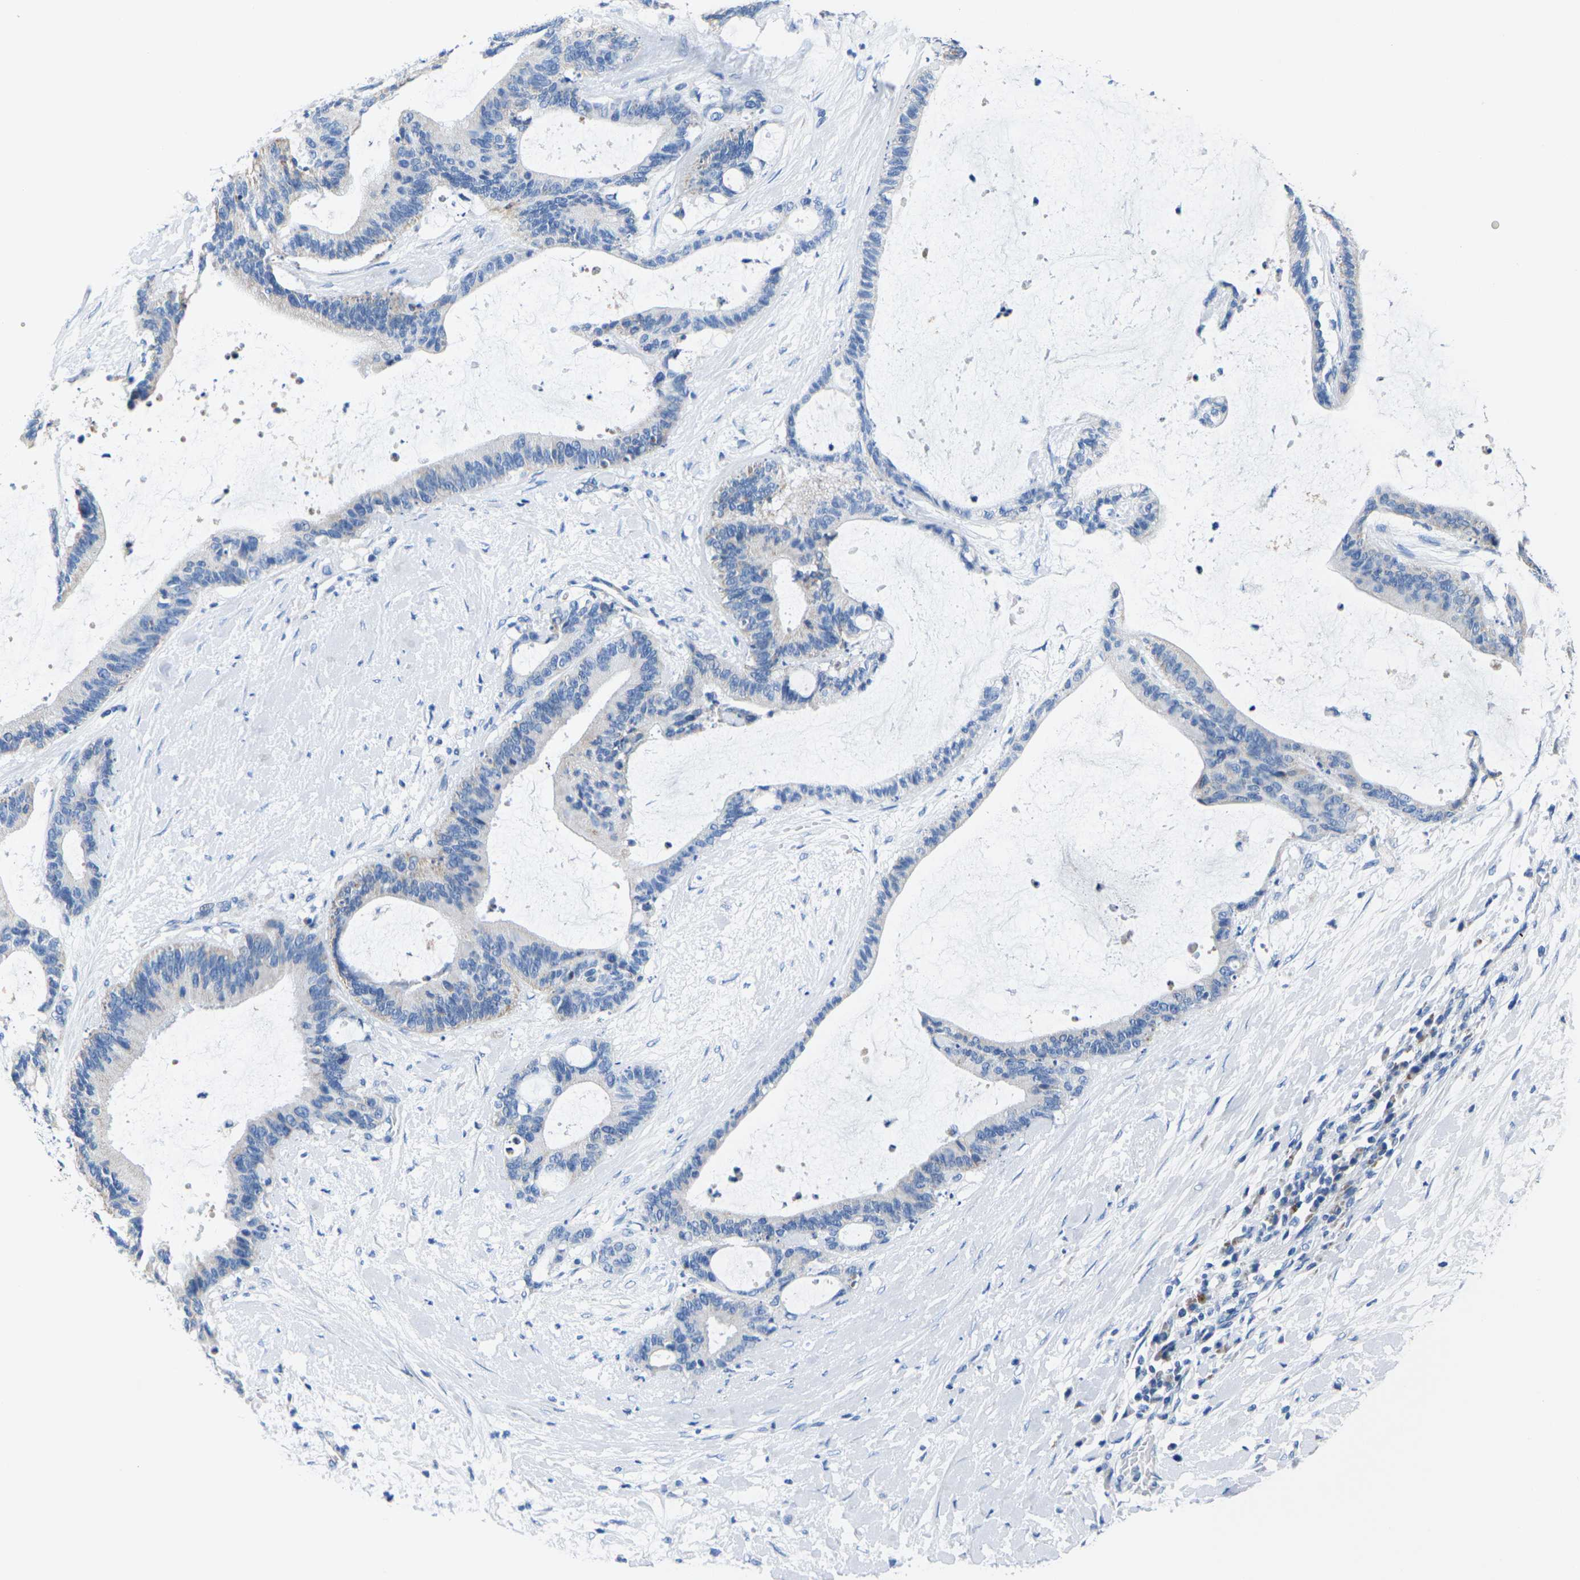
{"staining": {"intensity": "negative", "quantity": "none", "location": "none"}, "tissue": "liver cancer", "cell_type": "Tumor cells", "image_type": "cancer", "snomed": [{"axis": "morphology", "description": "Cholangiocarcinoma"}, {"axis": "topography", "description": "Liver"}], "caption": "Immunohistochemical staining of human liver cancer (cholangiocarcinoma) reveals no significant expression in tumor cells.", "gene": "TMEM204", "patient": {"sex": "female", "age": 73}}